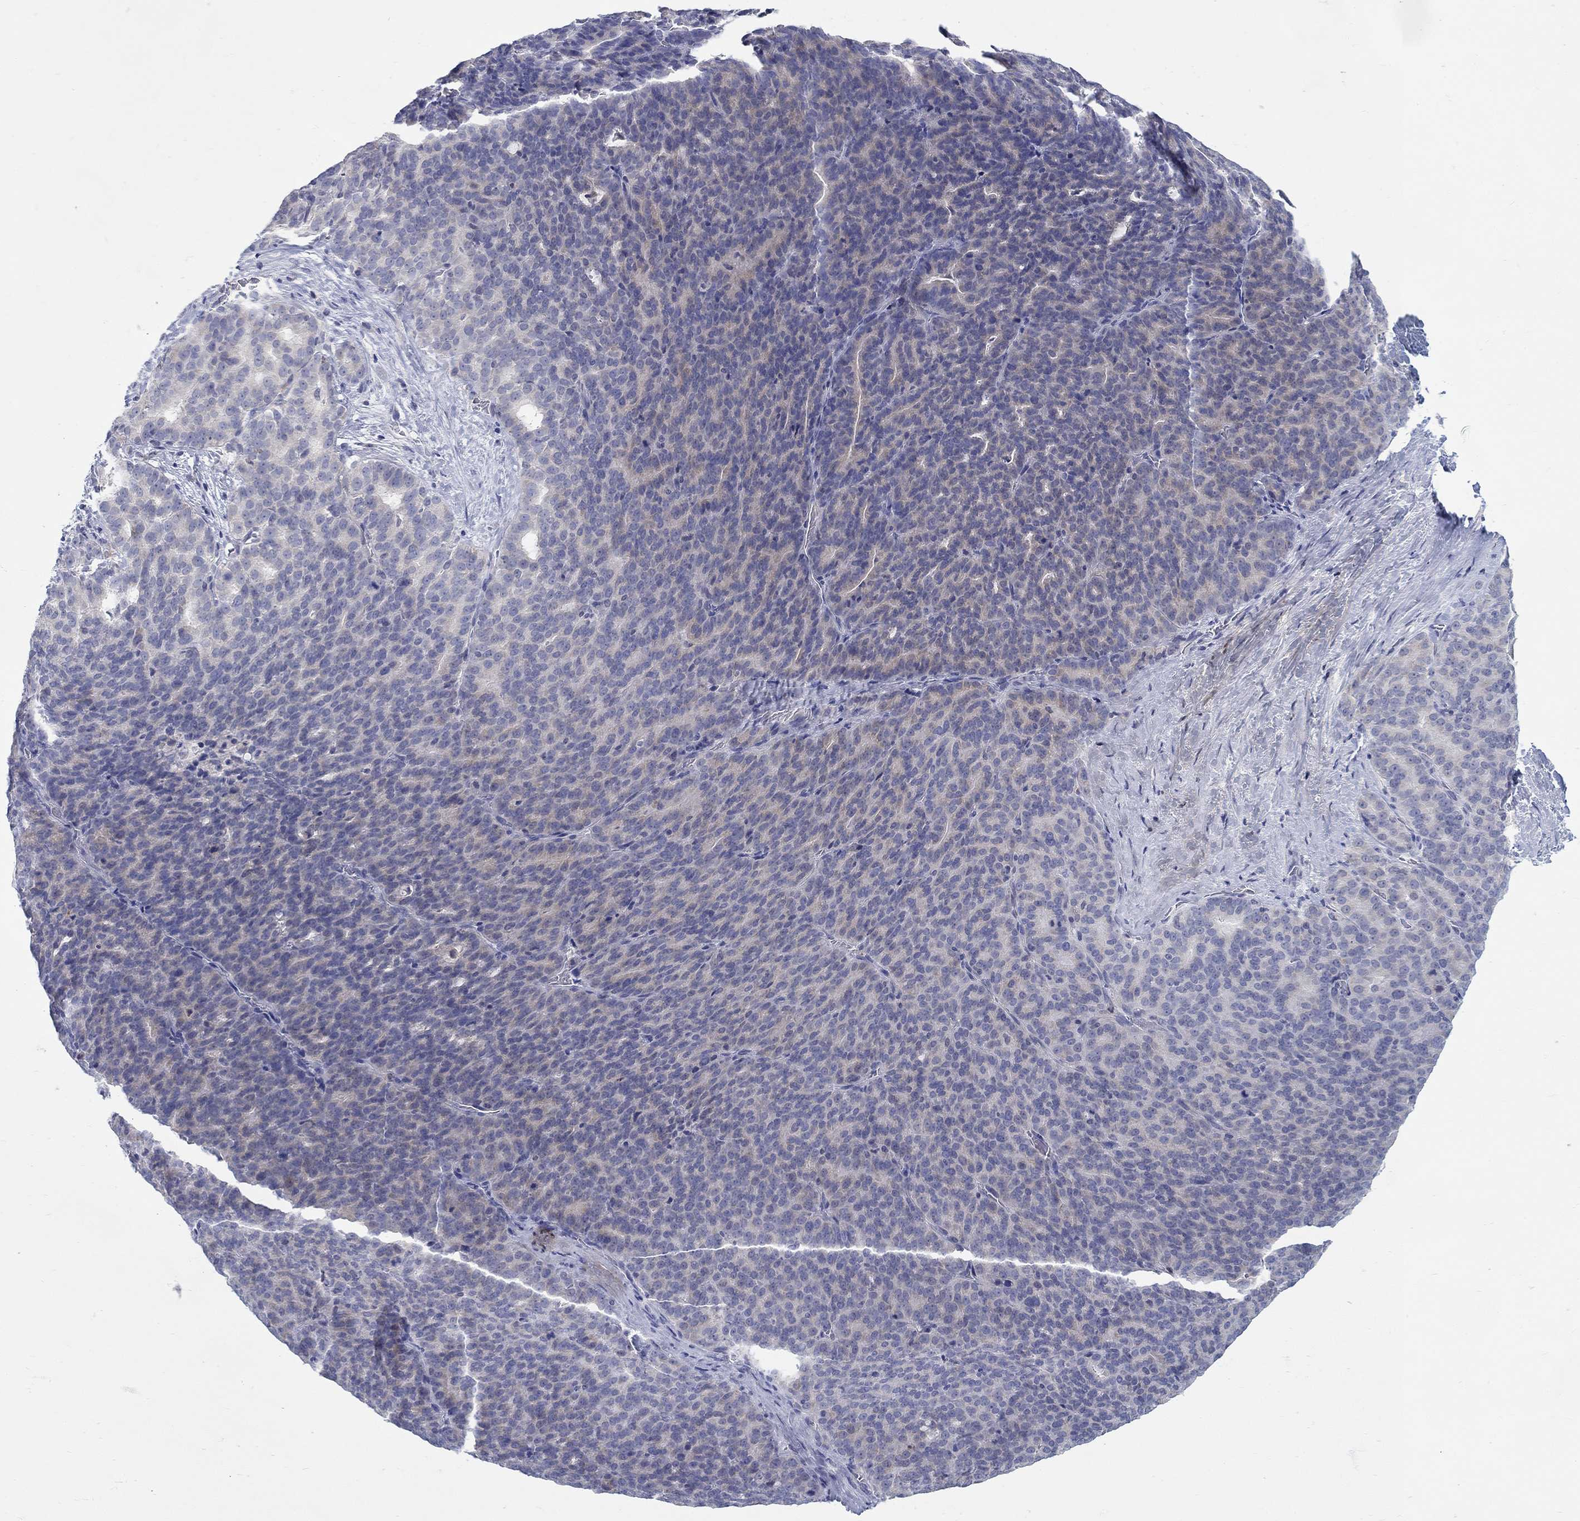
{"staining": {"intensity": "negative", "quantity": "none", "location": "none"}, "tissue": "liver cancer", "cell_type": "Tumor cells", "image_type": "cancer", "snomed": [{"axis": "morphology", "description": "Cholangiocarcinoma"}, {"axis": "topography", "description": "Liver"}], "caption": "Tumor cells are negative for brown protein staining in liver cholangiocarcinoma. Nuclei are stained in blue.", "gene": "ABCA4", "patient": {"sex": "female", "age": 47}}